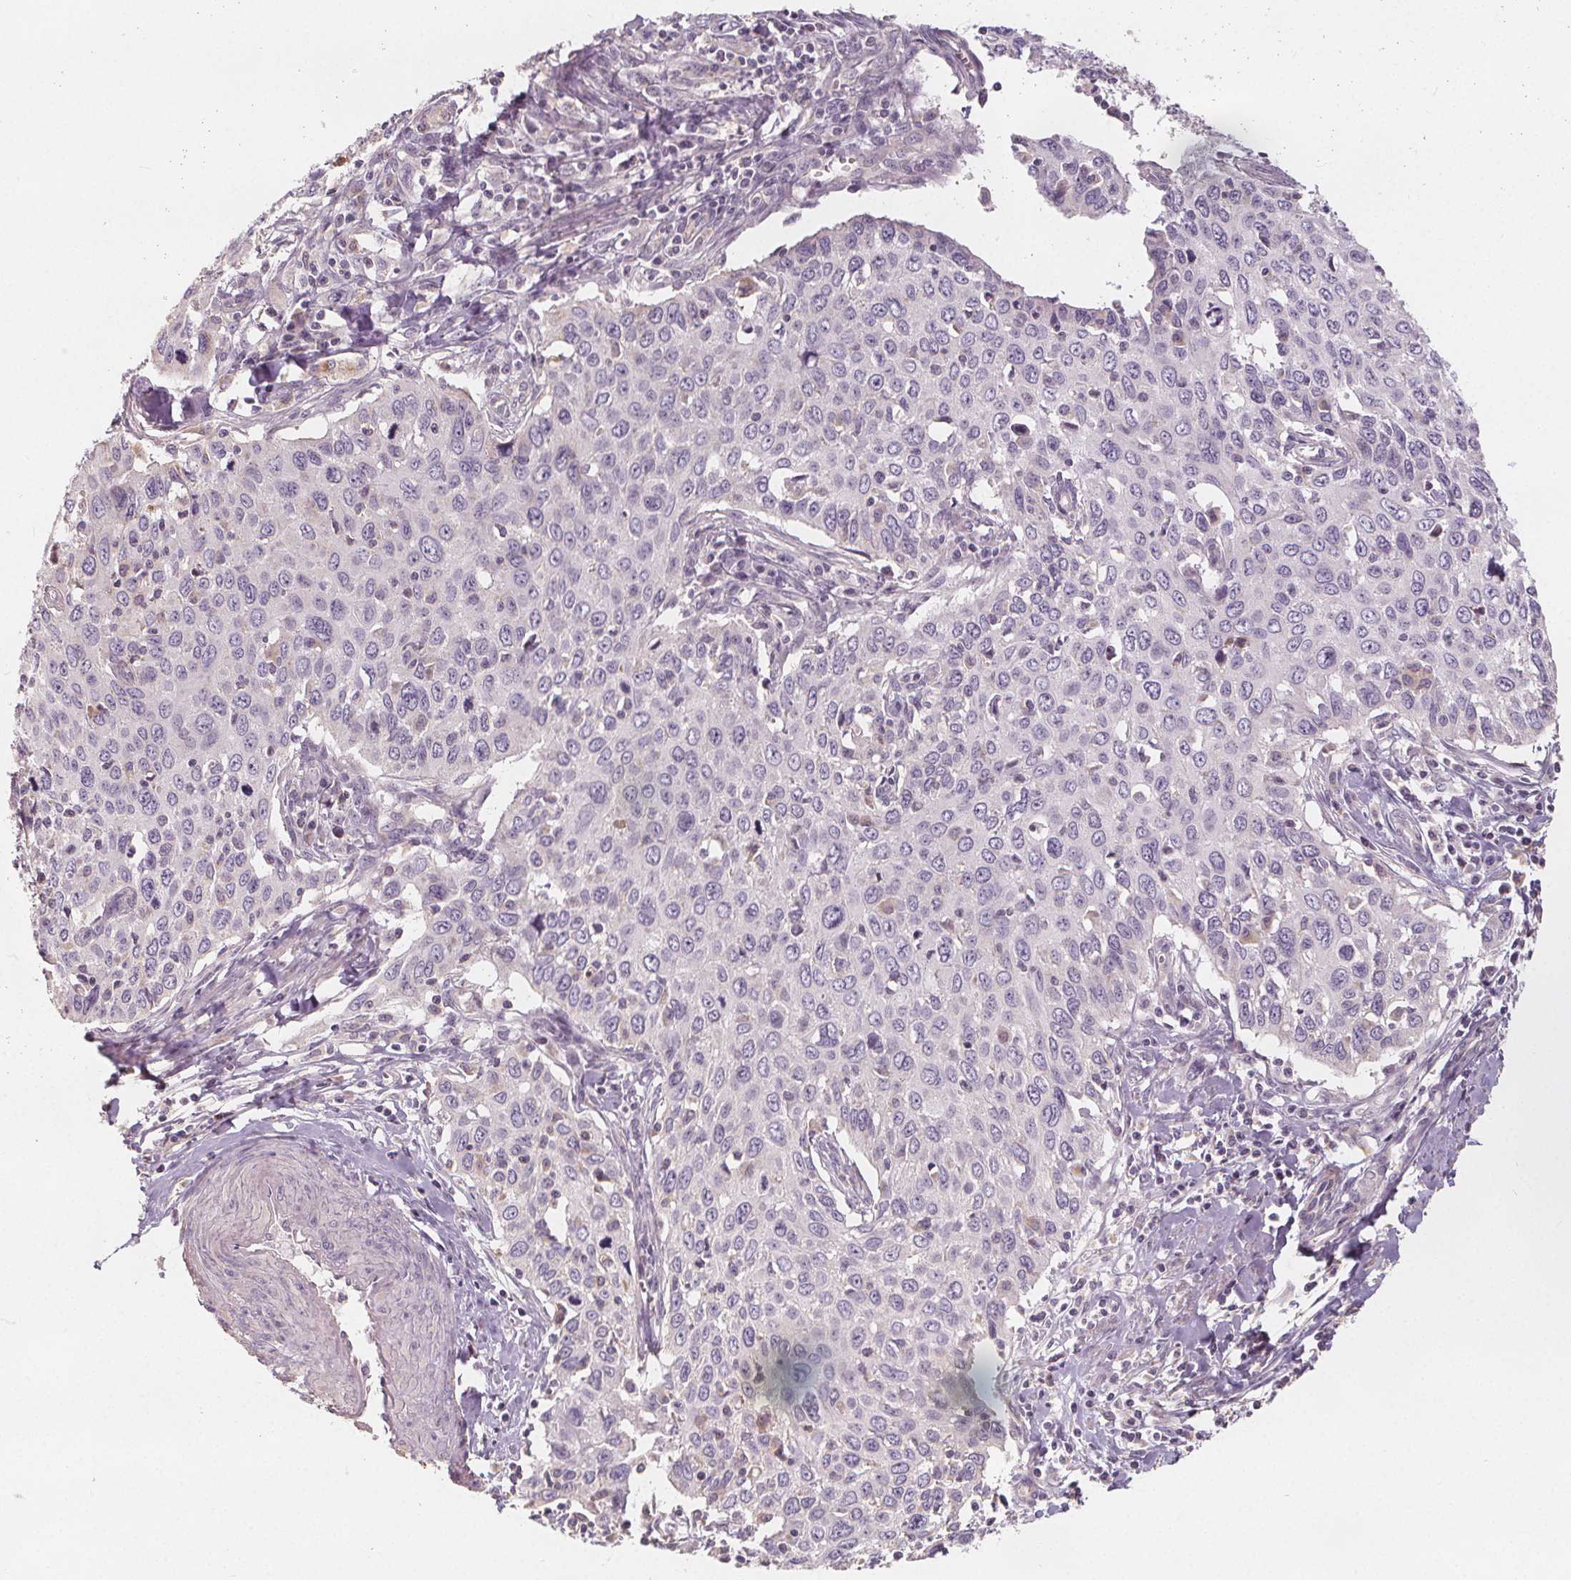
{"staining": {"intensity": "negative", "quantity": "none", "location": "none"}, "tissue": "cervical cancer", "cell_type": "Tumor cells", "image_type": "cancer", "snomed": [{"axis": "morphology", "description": "Squamous cell carcinoma, NOS"}, {"axis": "topography", "description": "Cervix"}], "caption": "Tumor cells show no significant expression in cervical cancer (squamous cell carcinoma).", "gene": "DRC3", "patient": {"sex": "female", "age": 38}}